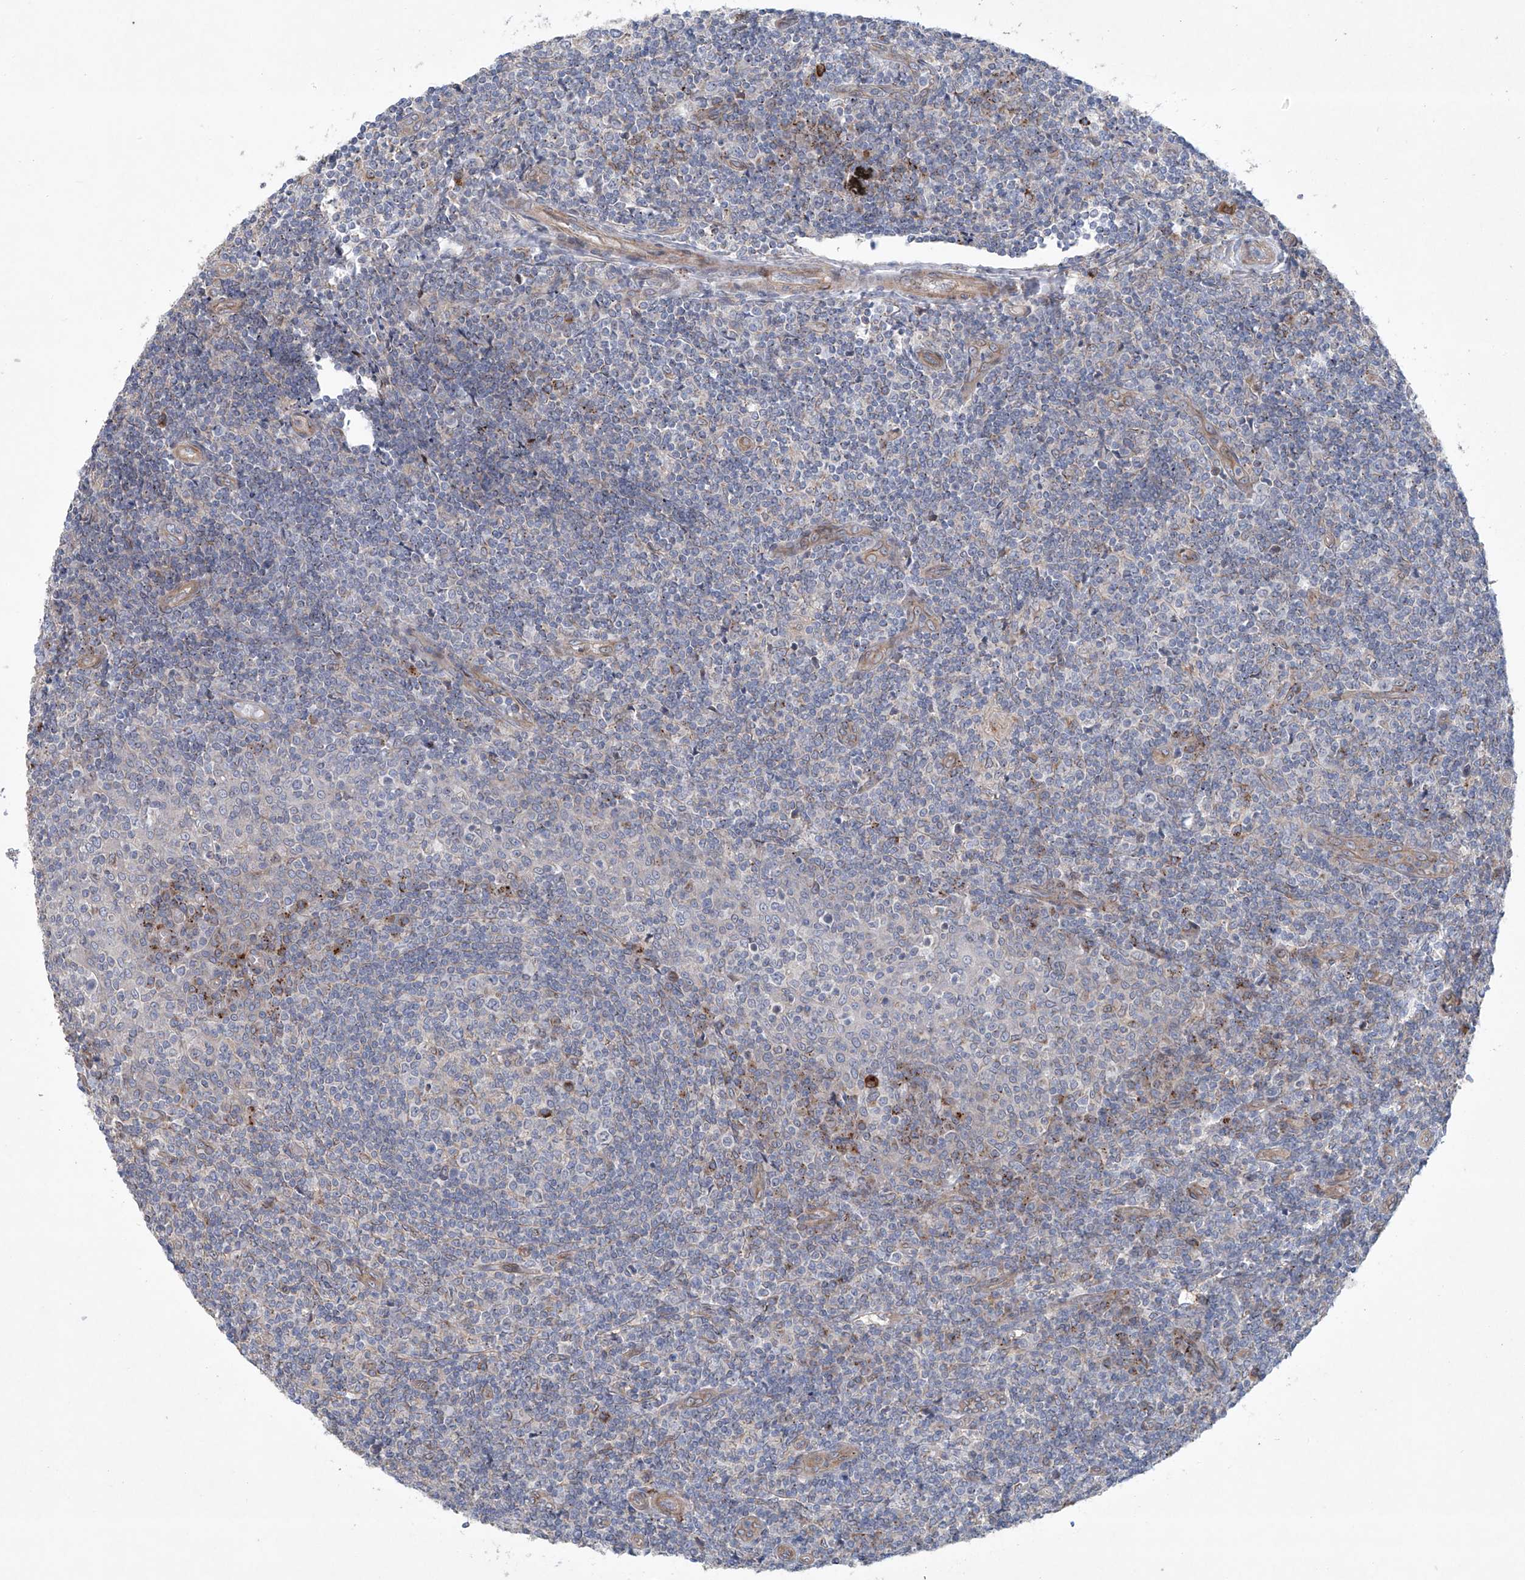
{"staining": {"intensity": "weak", "quantity": "25%-75%", "location": "cytoplasmic/membranous"}, "tissue": "tonsil", "cell_type": "Germinal center cells", "image_type": "normal", "snomed": [{"axis": "morphology", "description": "Normal tissue, NOS"}, {"axis": "topography", "description": "Tonsil"}], "caption": "IHC of benign human tonsil shows low levels of weak cytoplasmic/membranous staining in about 25%-75% of germinal center cells. The staining is performed using DAB brown chromogen to label protein expression. The nuclei are counter-stained blue using hematoxylin.", "gene": "KLC4", "patient": {"sex": "female", "age": 19}}